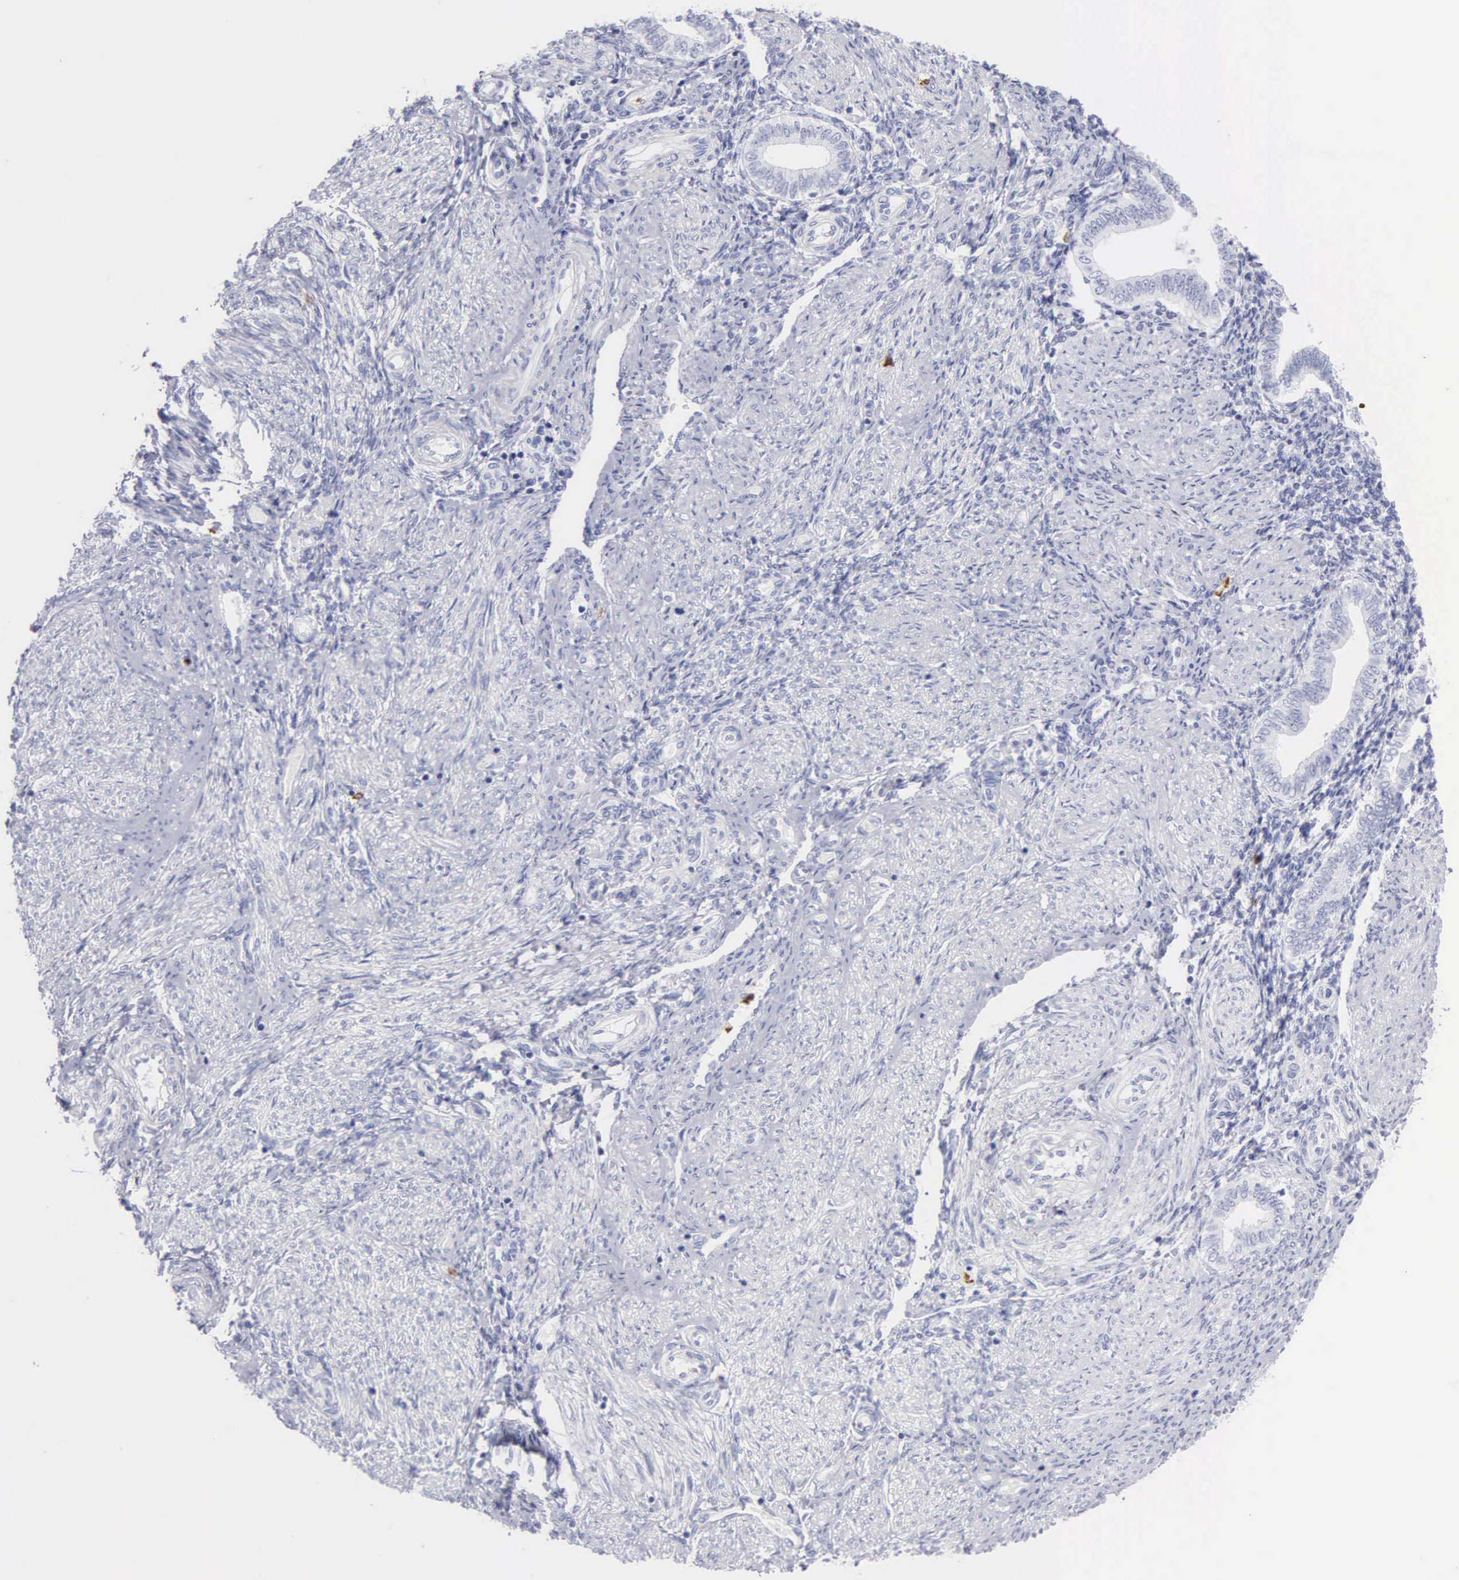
{"staining": {"intensity": "negative", "quantity": "none", "location": "none"}, "tissue": "endometrium", "cell_type": "Cells in endometrial stroma", "image_type": "normal", "snomed": [{"axis": "morphology", "description": "Normal tissue, NOS"}, {"axis": "topography", "description": "Endometrium"}], "caption": "A histopathology image of endometrium stained for a protein demonstrates no brown staining in cells in endometrial stroma.", "gene": "CTSG", "patient": {"sex": "female", "age": 36}}